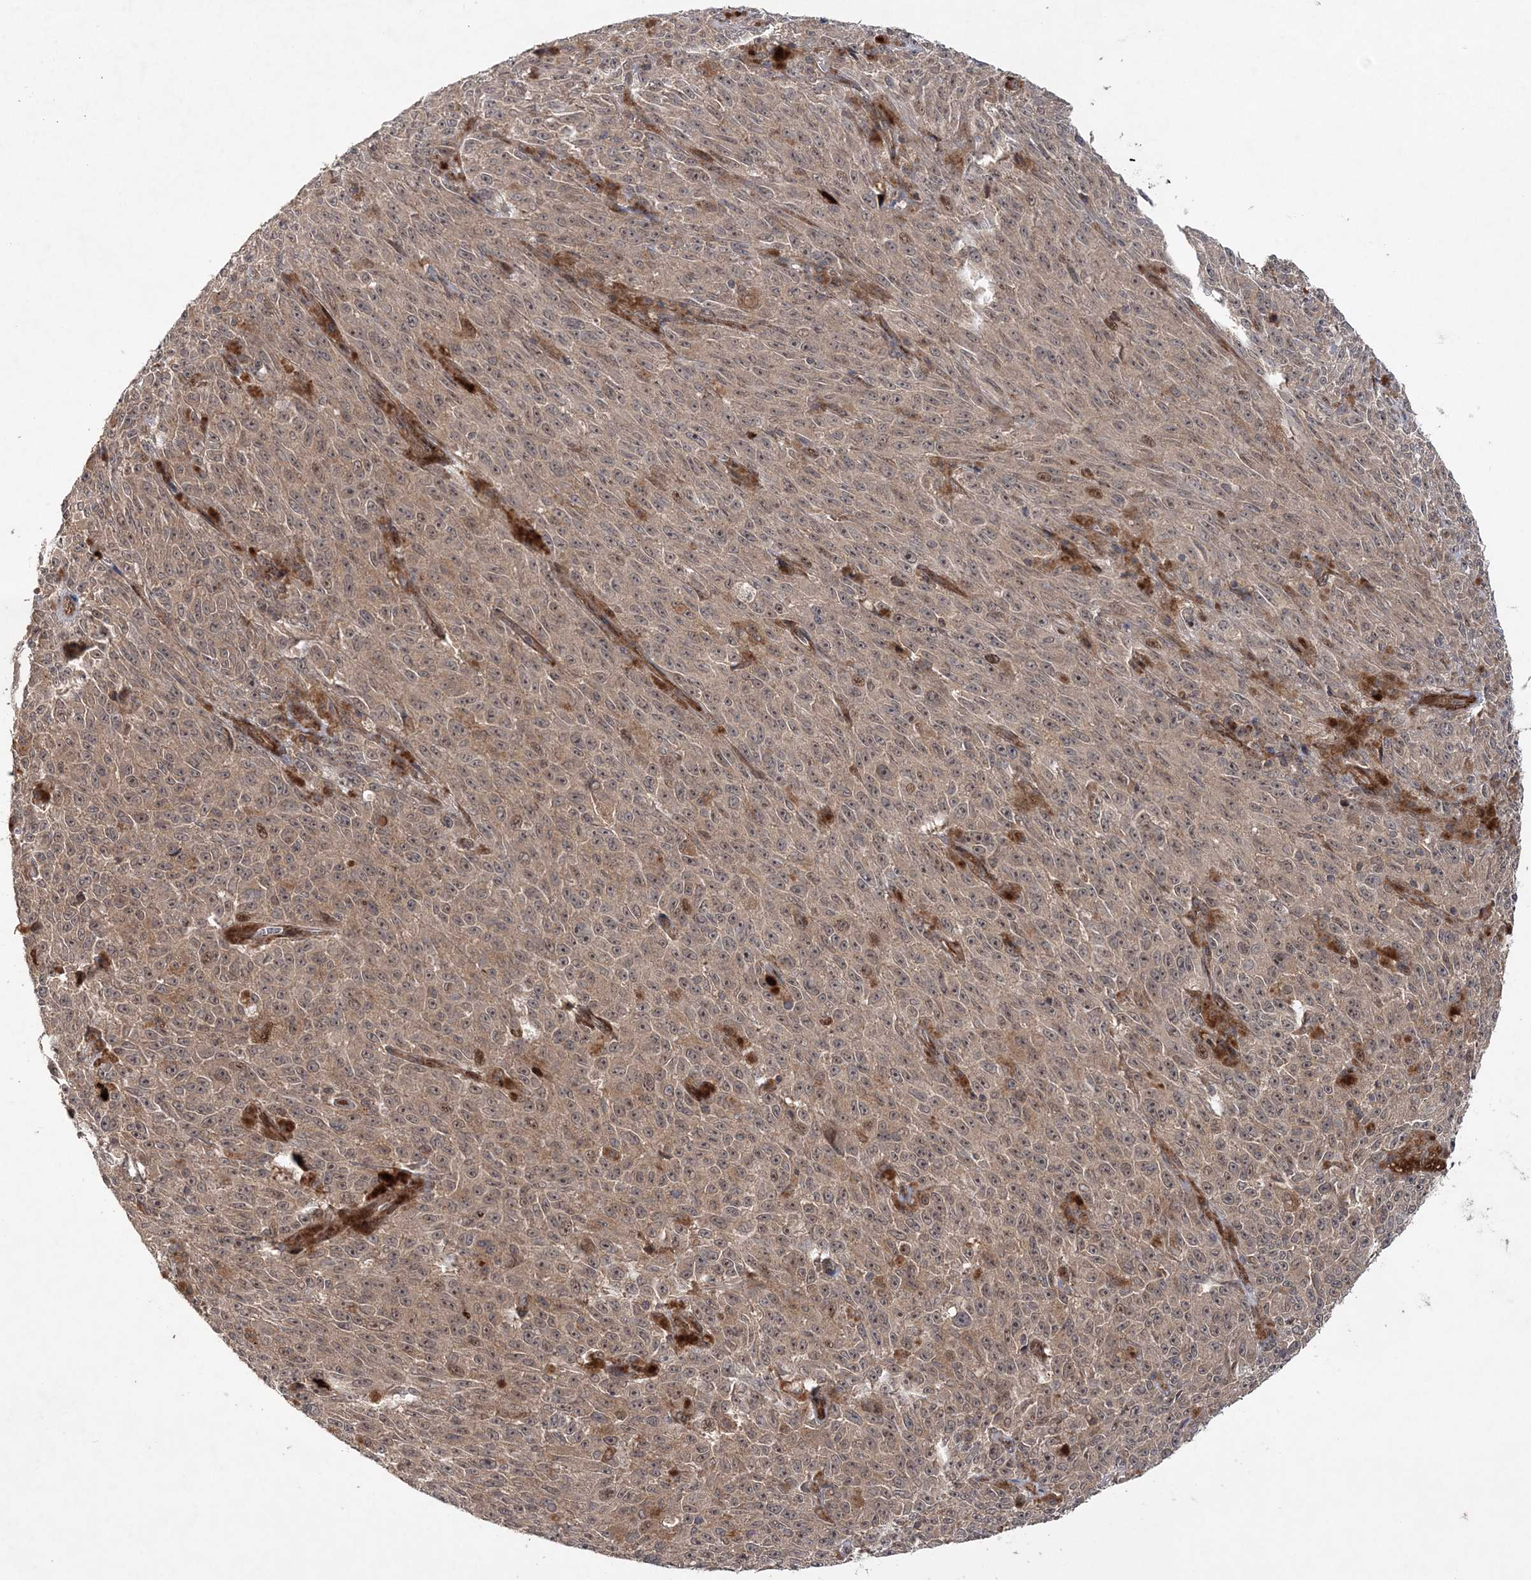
{"staining": {"intensity": "weak", "quantity": ">75%", "location": "cytoplasmic/membranous,nuclear"}, "tissue": "melanoma", "cell_type": "Tumor cells", "image_type": "cancer", "snomed": [{"axis": "morphology", "description": "Malignant melanoma, NOS"}, {"axis": "topography", "description": "Skin"}], "caption": "Immunohistochemical staining of human melanoma displays low levels of weak cytoplasmic/membranous and nuclear protein staining in about >75% of tumor cells. (DAB (3,3'-diaminobenzidine) = brown stain, brightfield microscopy at high magnification).", "gene": "UBTD2", "patient": {"sex": "female", "age": 82}}